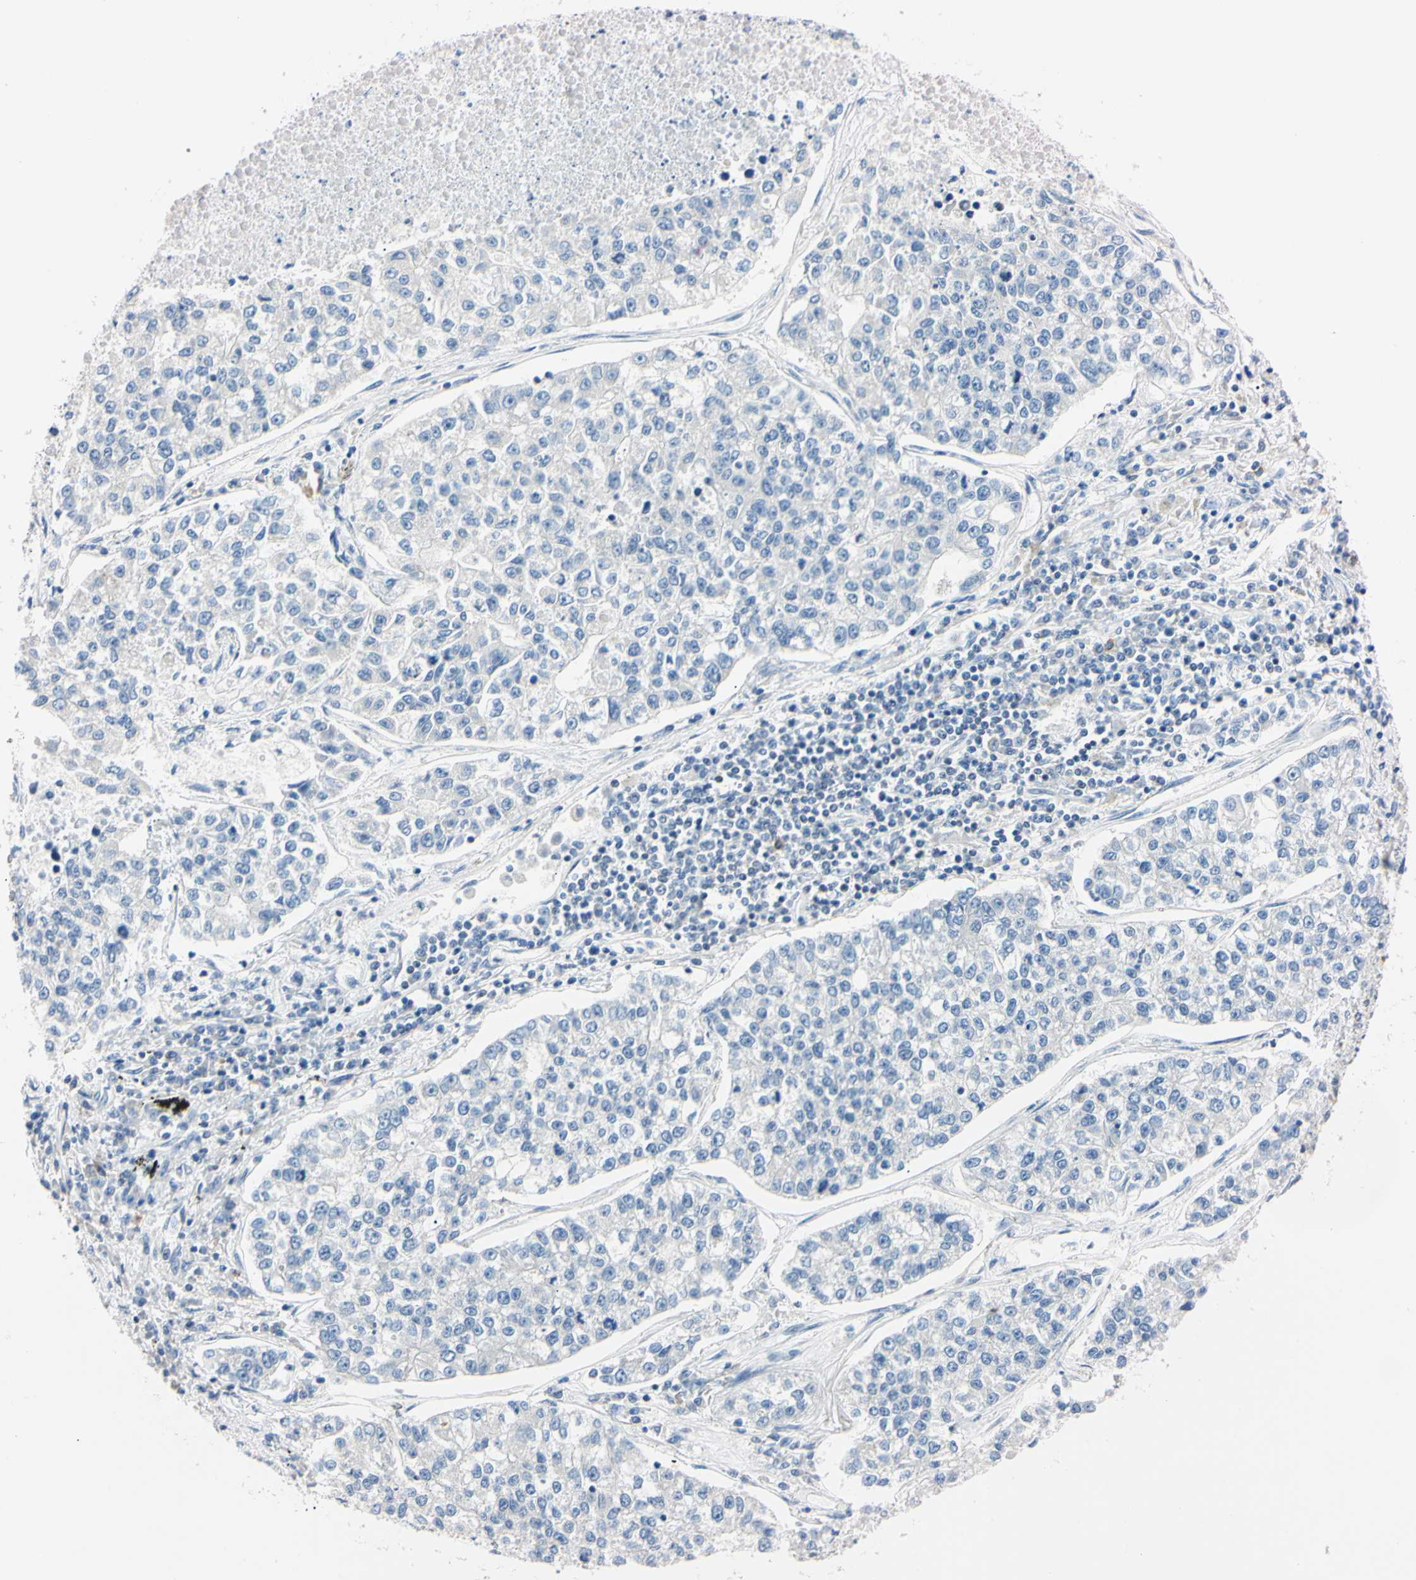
{"staining": {"intensity": "negative", "quantity": "none", "location": "none"}, "tissue": "lung cancer", "cell_type": "Tumor cells", "image_type": "cancer", "snomed": [{"axis": "morphology", "description": "Adenocarcinoma, NOS"}, {"axis": "topography", "description": "Lung"}], "caption": "IHC photomicrograph of human lung cancer (adenocarcinoma) stained for a protein (brown), which reveals no expression in tumor cells. The staining is performed using DAB brown chromogen with nuclei counter-stained in using hematoxylin.", "gene": "C1orf174", "patient": {"sex": "male", "age": 49}}